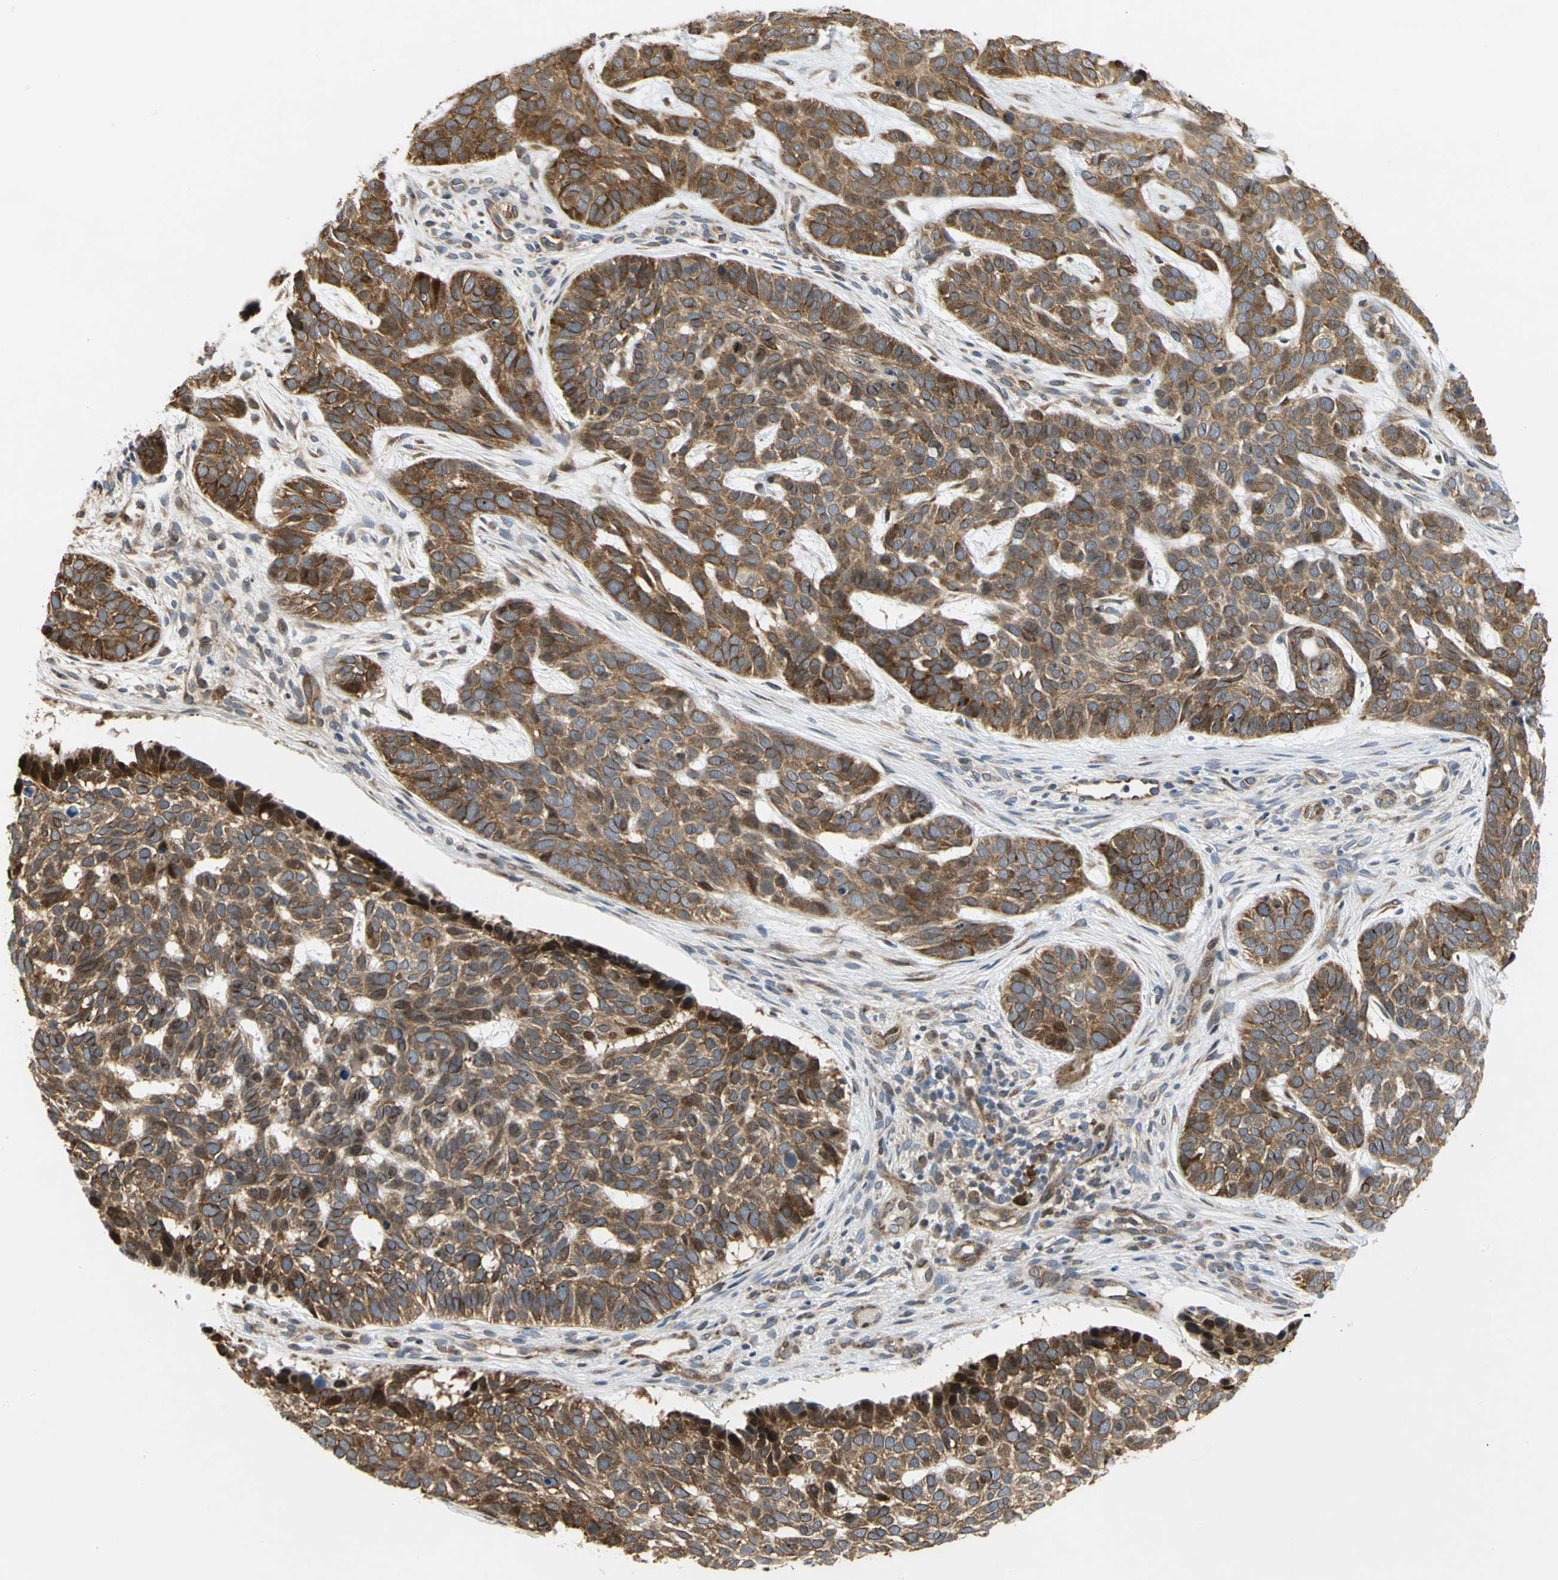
{"staining": {"intensity": "moderate", "quantity": ">75%", "location": "cytoplasmic/membranous,nuclear"}, "tissue": "skin cancer", "cell_type": "Tumor cells", "image_type": "cancer", "snomed": [{"axis": "morphology", "description": "Basal cell carcinoma"}, {"axis": "topography", "description": "Skin"}], "caption": "Skin basal cell carcinoma stained for a protein displays moderate cytoplasmic/membranous and nuclear positivity in tumor cells.", "gene": "YBX1", "patient": {"sex": "male", "age": 87}}